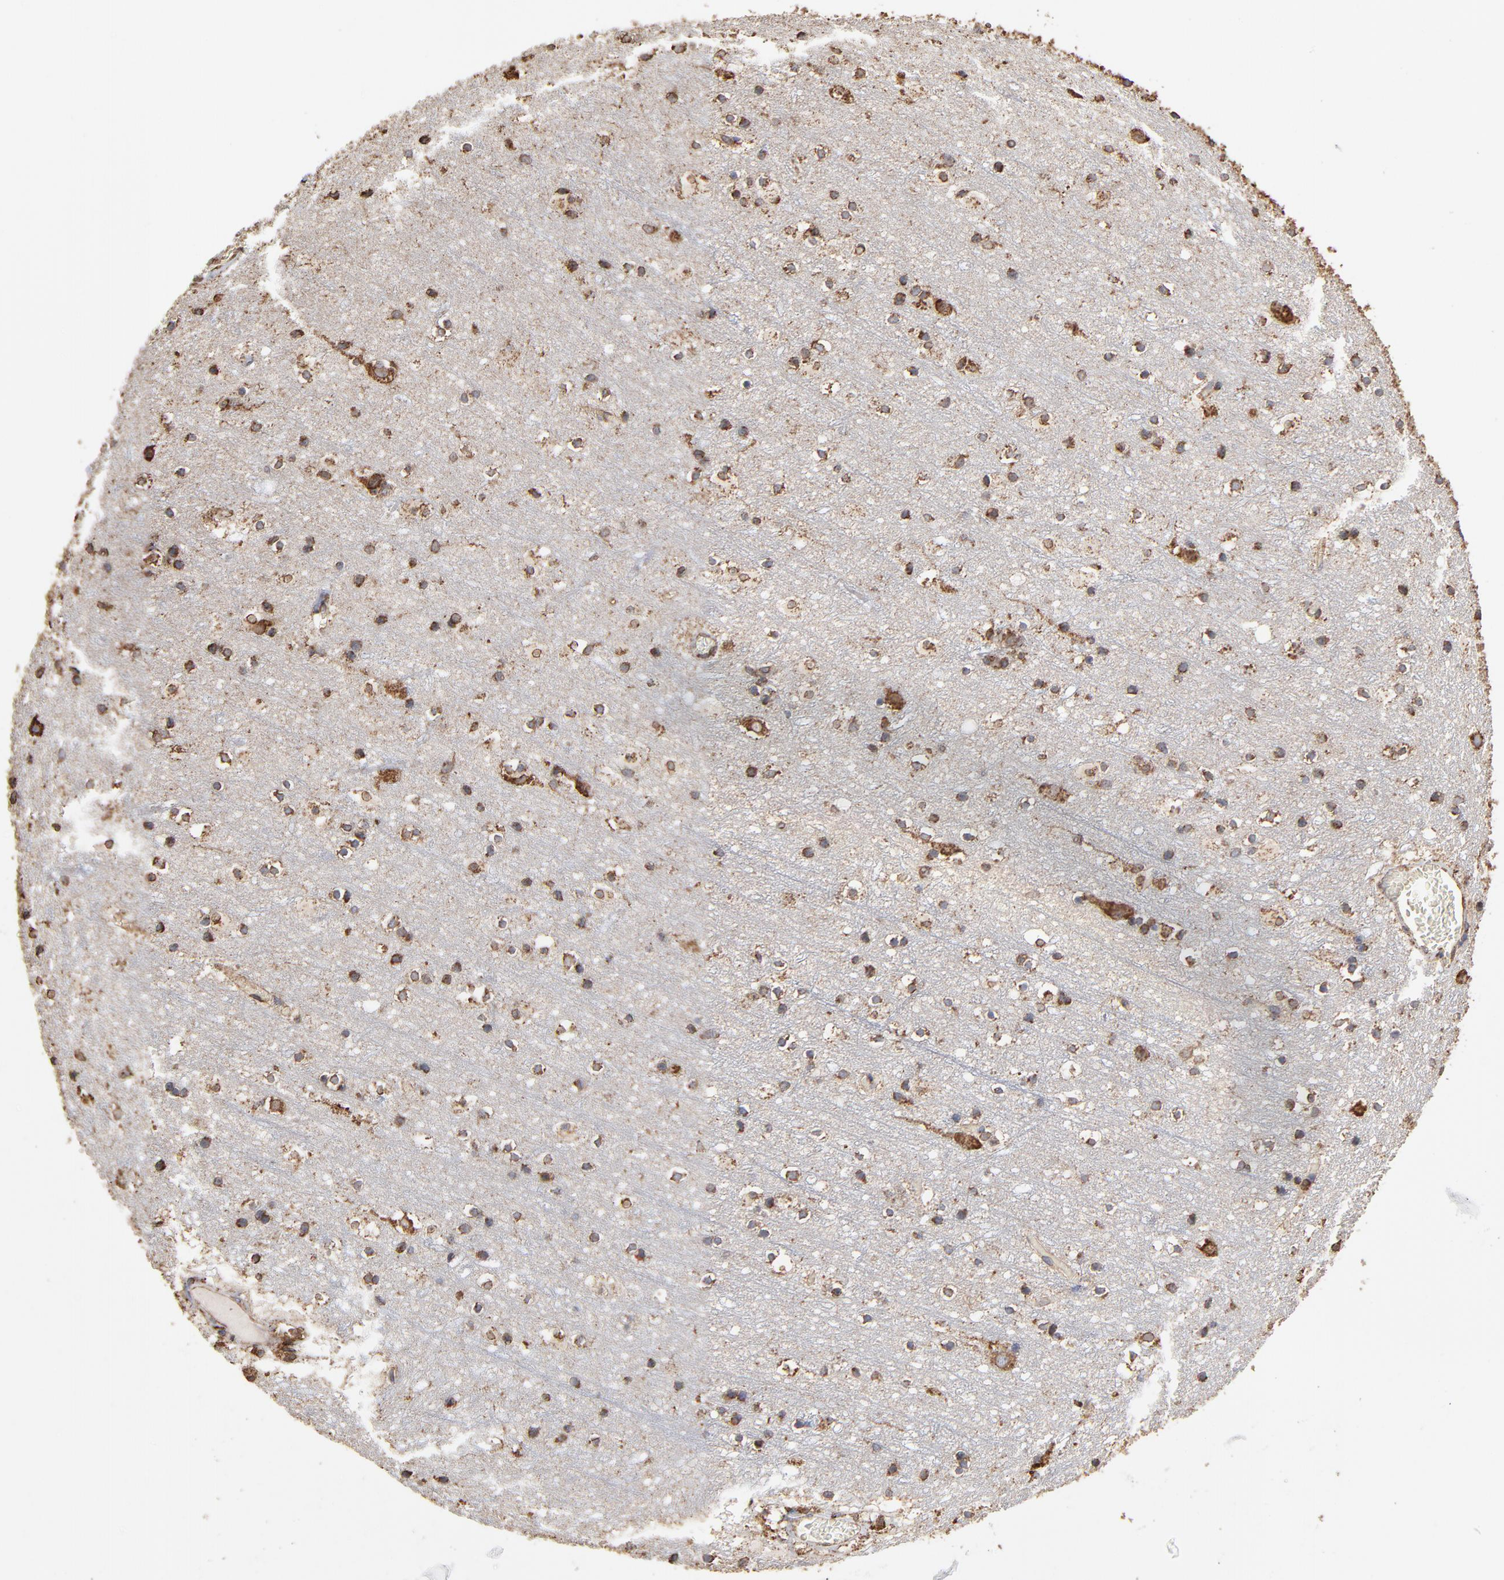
{"staining": {"intensity": "moderate", "quantity": ">75%", "location": "cytoplasmic/membranous"}, "tissue": "cerebral cortex", "cell_type": "Endothelial cells", "image_type": "normal", "snomed": [{"axis": "morphology", "description": "Normal tissue, NOS"}, {"axis": "topography", "description": "Cerebral cortex"}], "caption": "Approximately >75% of endothelial cells in normal cerebral cortex reveal moderate cytoplasmic/membranous protein staining as visualized by brown immunohistochemical staining.", "gene": "PDIA3", "patient": {"sex": "male", "age": 45}}